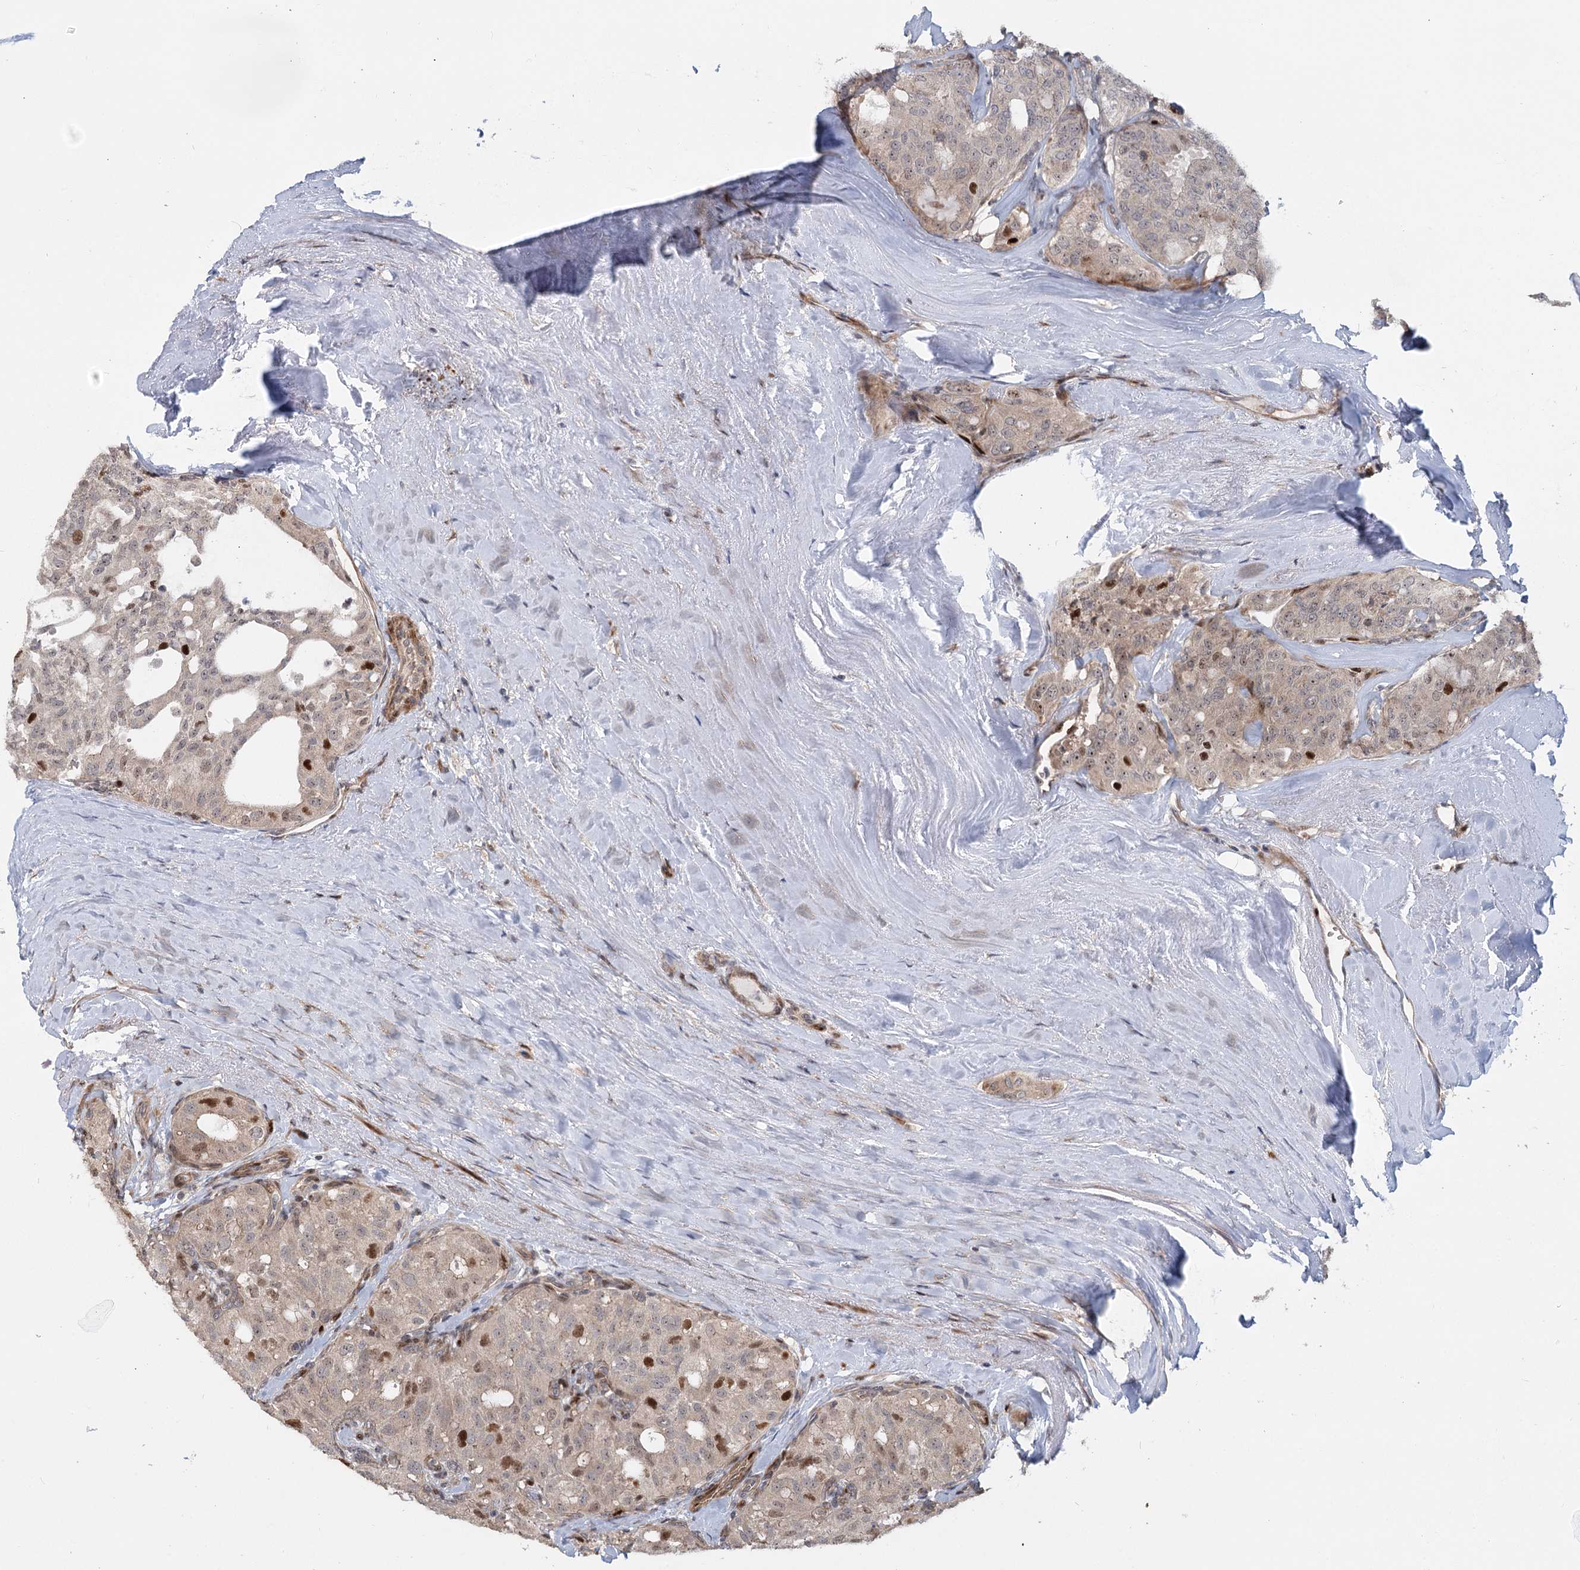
{"staining": {"intensity": "moderate", "quantity": "<25%", "location": "cytoplasmic/membranous,nuclear"}, "tissue": "thyroid cancer", "cell_type": "Tumor cells", "image_type": "cancer", "snomed": [{"axis": "morphology", "description": "Follicular adenoma carcinoma, NOS"}, {"axis": "topography", "description": "Thyroid gland"}], "caption": "The histopathology image displays immunohistochemical staining of thyroid cancer. There is moderate cytoplasmic/membranous and nuclear staining is seen in about <25% of tumor cells. The protein is stained brown, and the nuclei are stained in blue (DAB IHC with brightfield microscopy, high magnification).", "gene": "PIK3C2A", "patient": {"sex": "male", "age": 75}}